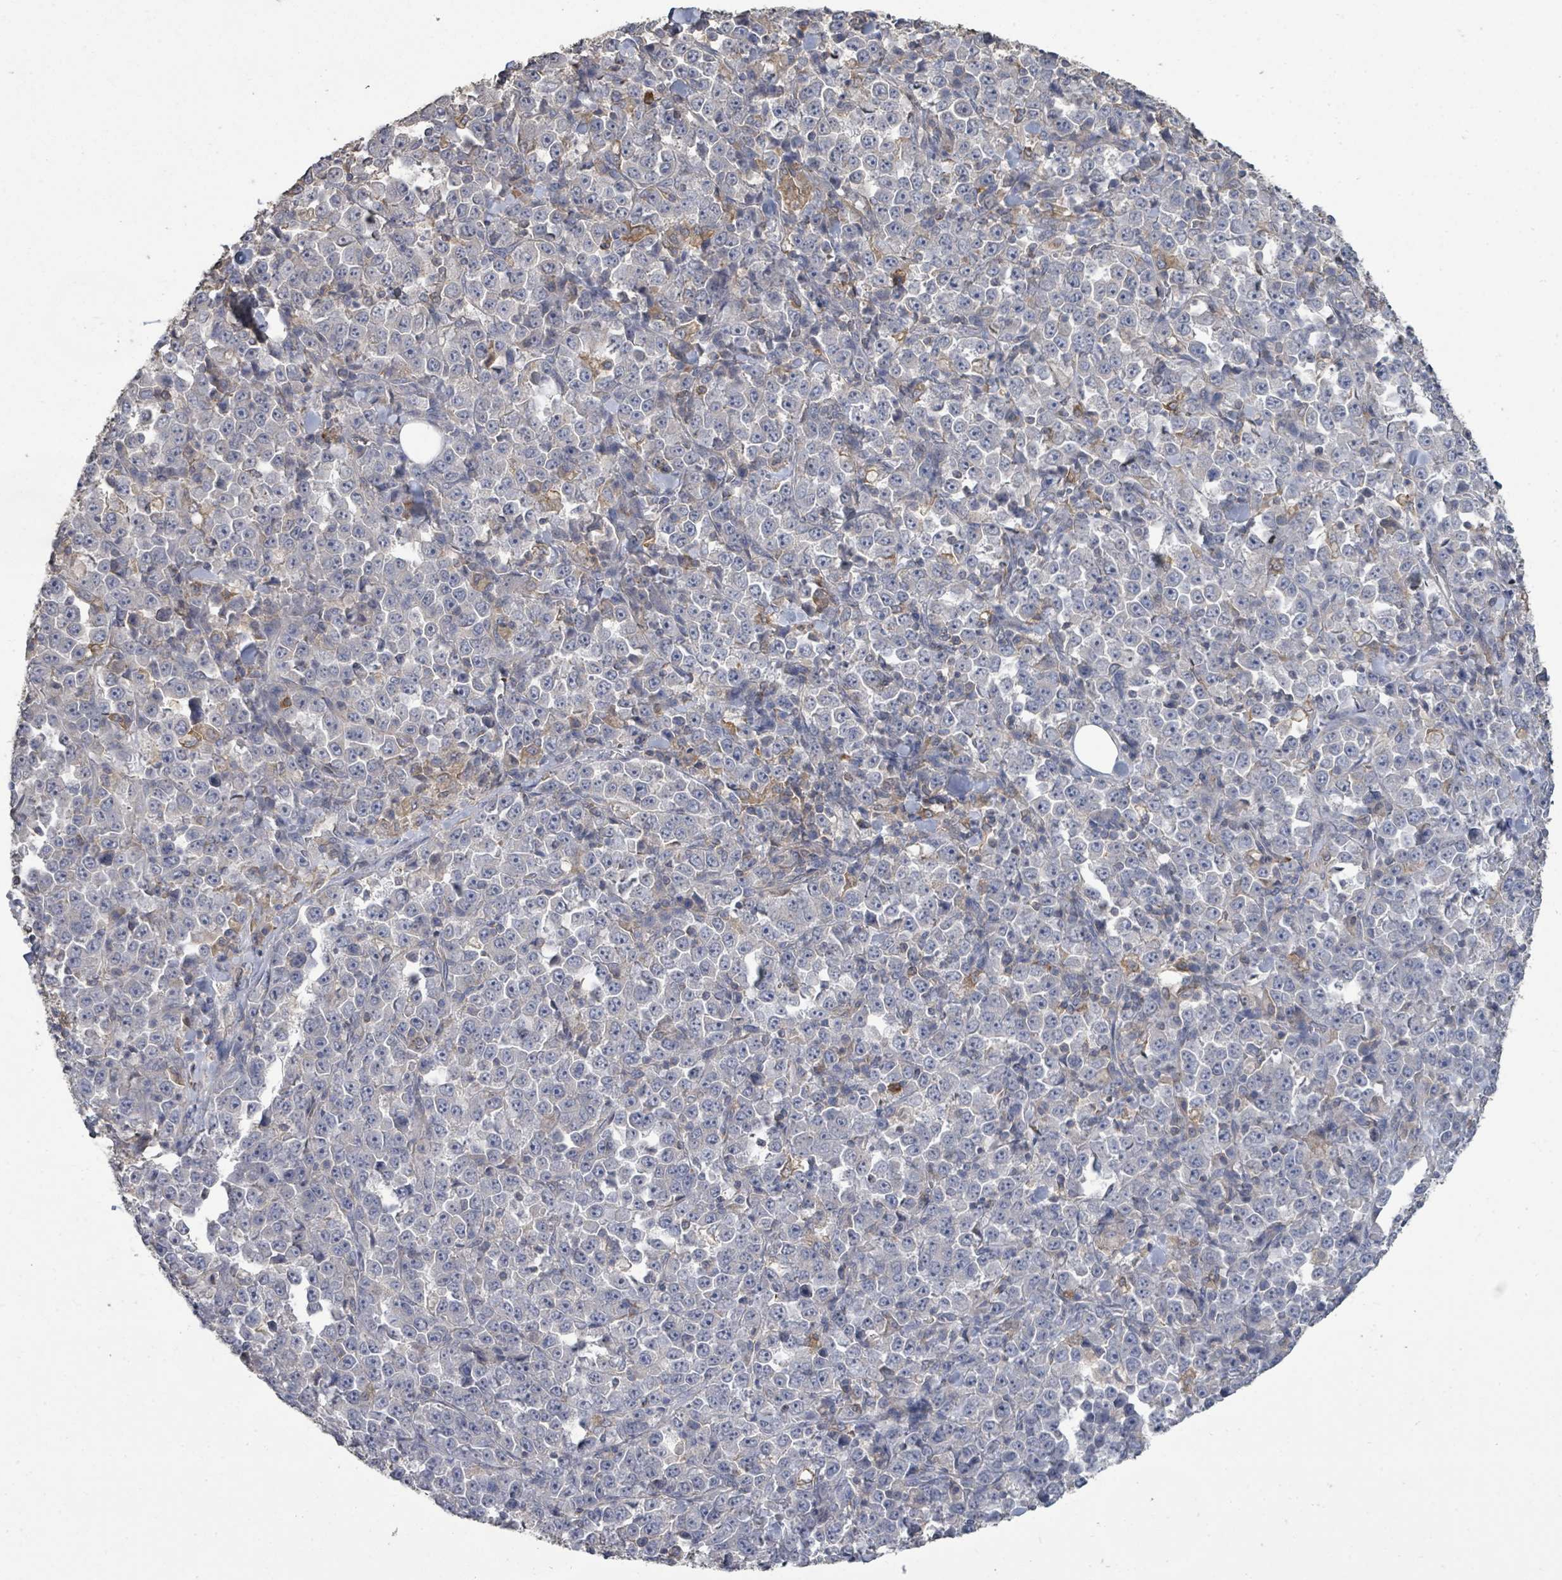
{"staining": {"intensity": "negative", "quantity": "none", "location": "none"}, "tissue": "stomach cancer", "cell_type": "Tumor cells", "image_type": "cancer", "snomed": [{"axis": "morphology", "description": "Normal tissue, NOS"}, {"axis": "morphology", "description": "Adenocarcinoma, NOS"}, {"axis": "topography", "description": "Stomach, upper"}, {"axis": "topography", "description": "Stomach"}], "caption": "The photomicrograph demonstrates no significant positivity in tumor cells of stomach cancer (adenocarcinoma).", "gene": "SLC9A7", "patient": {"sex": "male", "age": 59}}